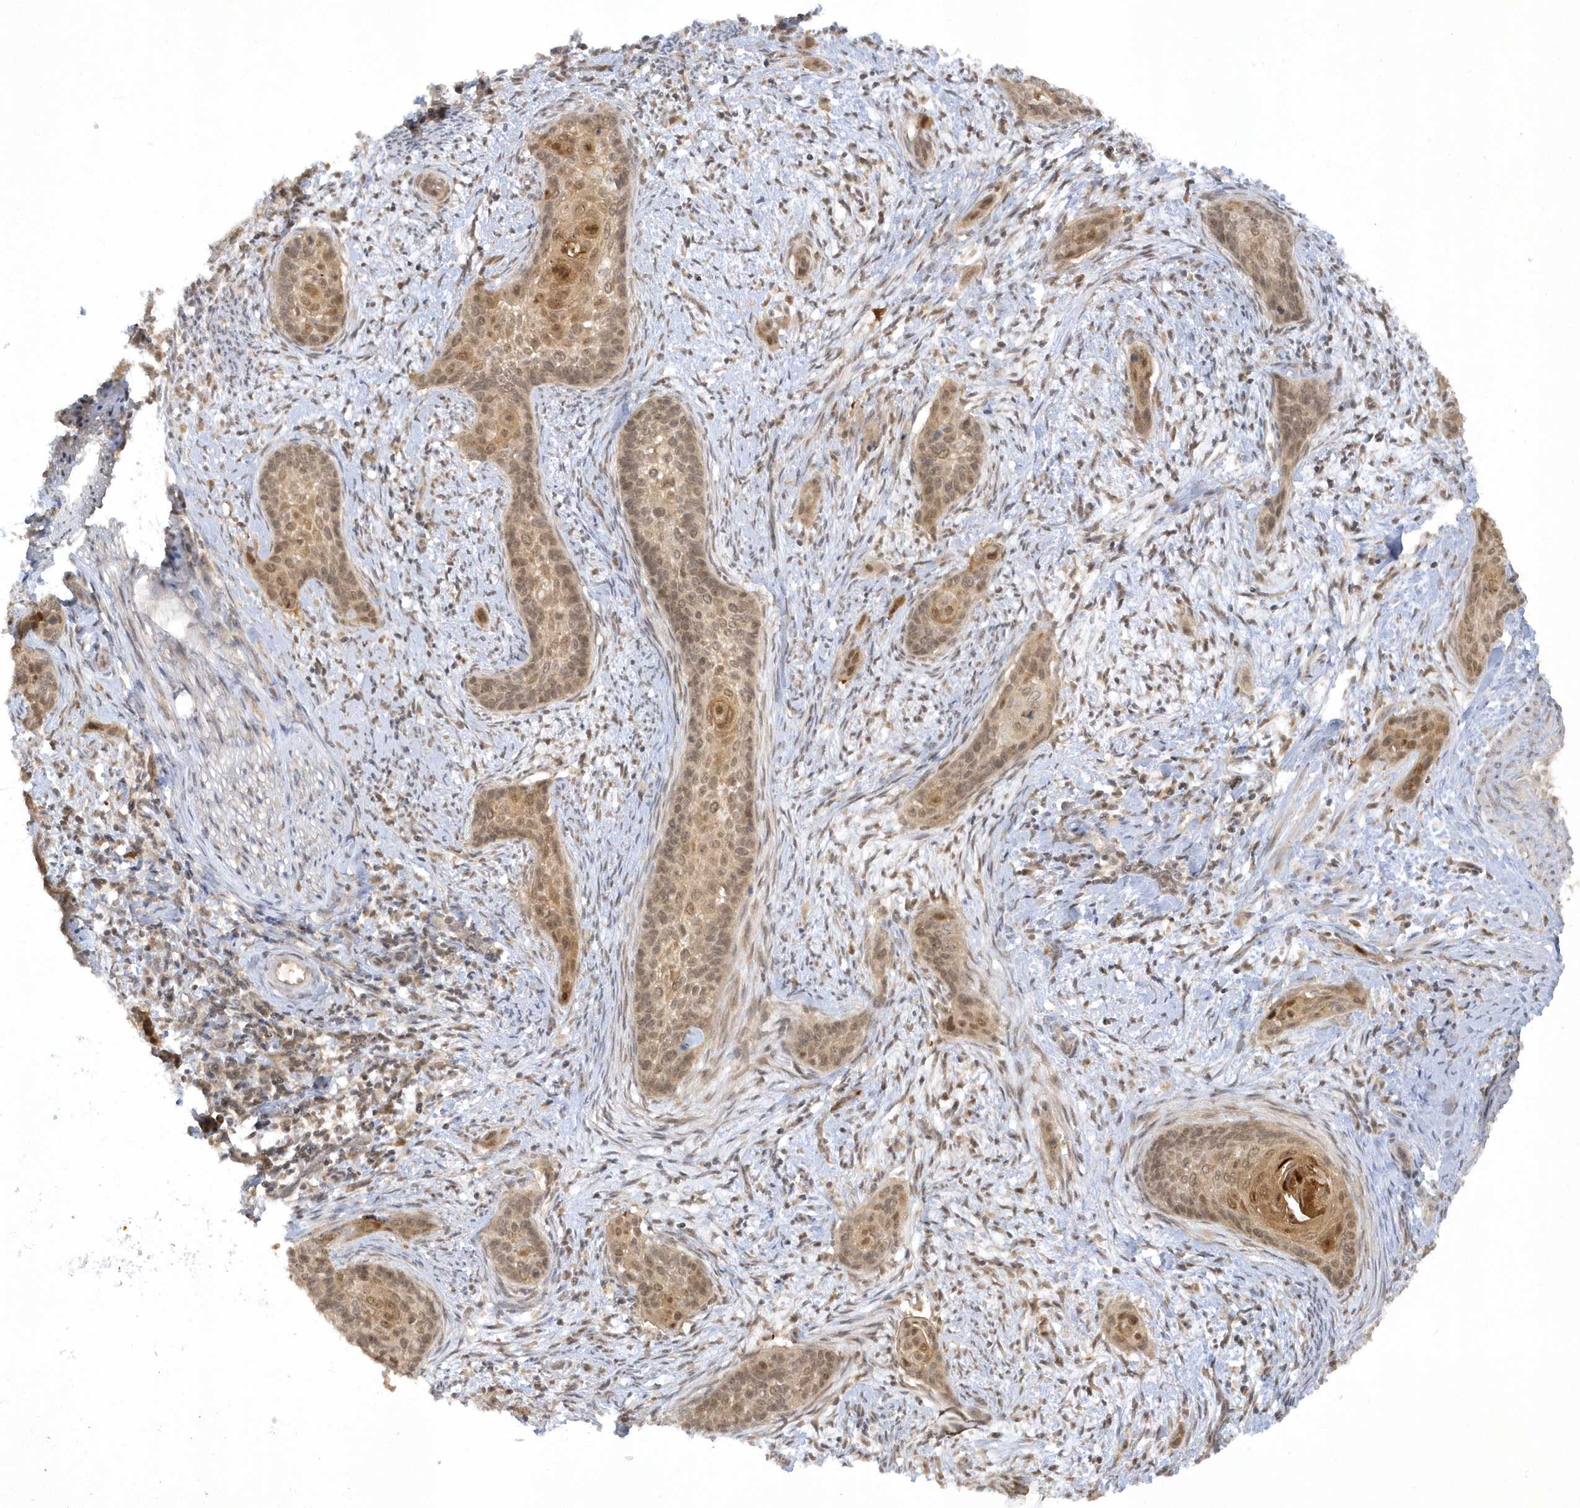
{"staining": {"intensity": "weak", "quantity": ">75%", "location": "cytoplasmic/membranous,nuclear"}, "tissue": "cervical cancer", "cell_type": "Tumor cells", "image_type": "cancer", "snomed": [{"axis": "morphology", "description": "Squamous cell carcinoma, NOS"}, {"axis": "topography", "description": "Cervix"}], "caption": "IHC (DAB) staining of human cervical cancer (squamous cell carcinoma) displays weak cytoplasmic/membranous and nuclear protein positivity in approximately >75% of tumor cells. The protein is shown in brown color, while the nuclei are stained blue.", "gene": "ZNF213", "patient": {"sex": "female", "age": 33}}